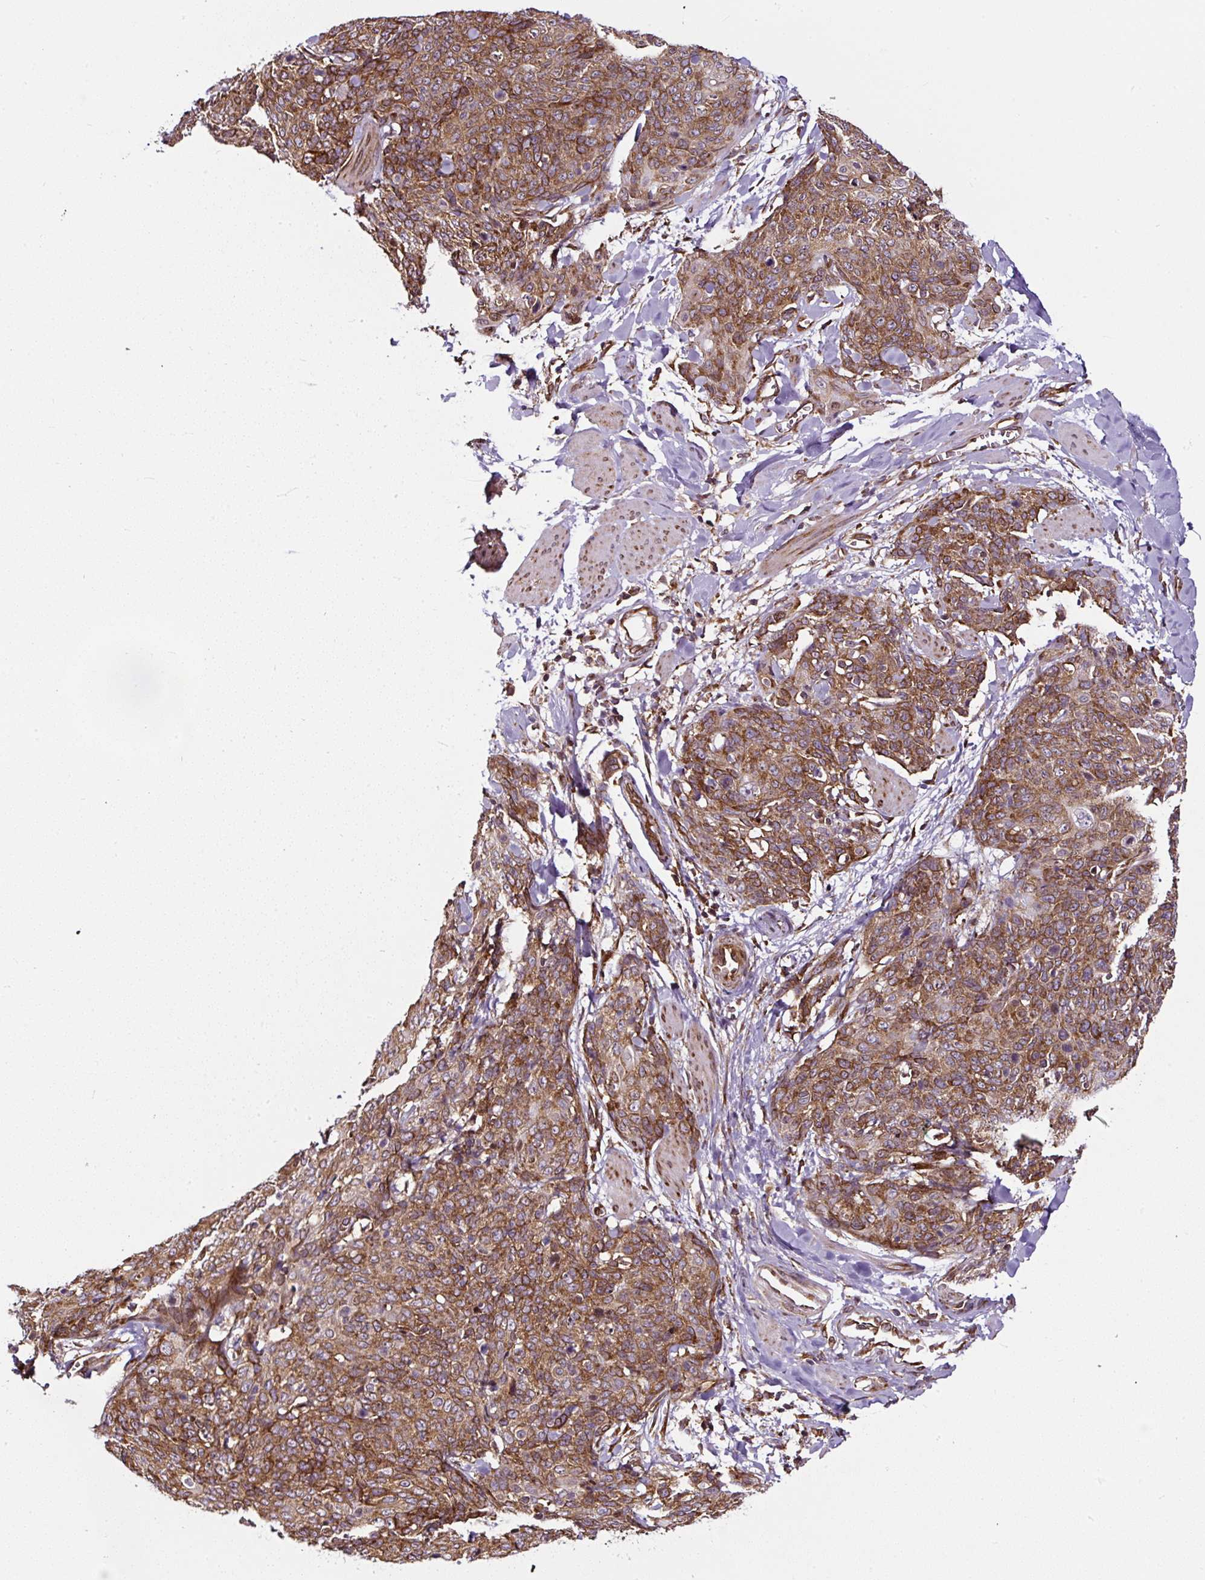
{"staining": {"intensity": "moderate", "quantity": ">75%", "location": "cytoplasmic/membranous"}, "tissue": "skin cancer", "cell_type": "Tumor cells", "image_type": "cancer", "snomed": [{"axis": "morphology", "description": "Squamous cell carcinoma, NOS"}, {"axis": "topography", "description": "Skin"}, {"axis": "topography", "description": "Vulva"}], "caption": "Moderate cytoplasmic/membranous staining for a protein is present in about >75% of tumor cells of skin cancer (squamous cell carcinoma) using immunohistochemistry (IHC).", "gene": "KDM4E", "patient": {"sex": "female", "age": 85}}